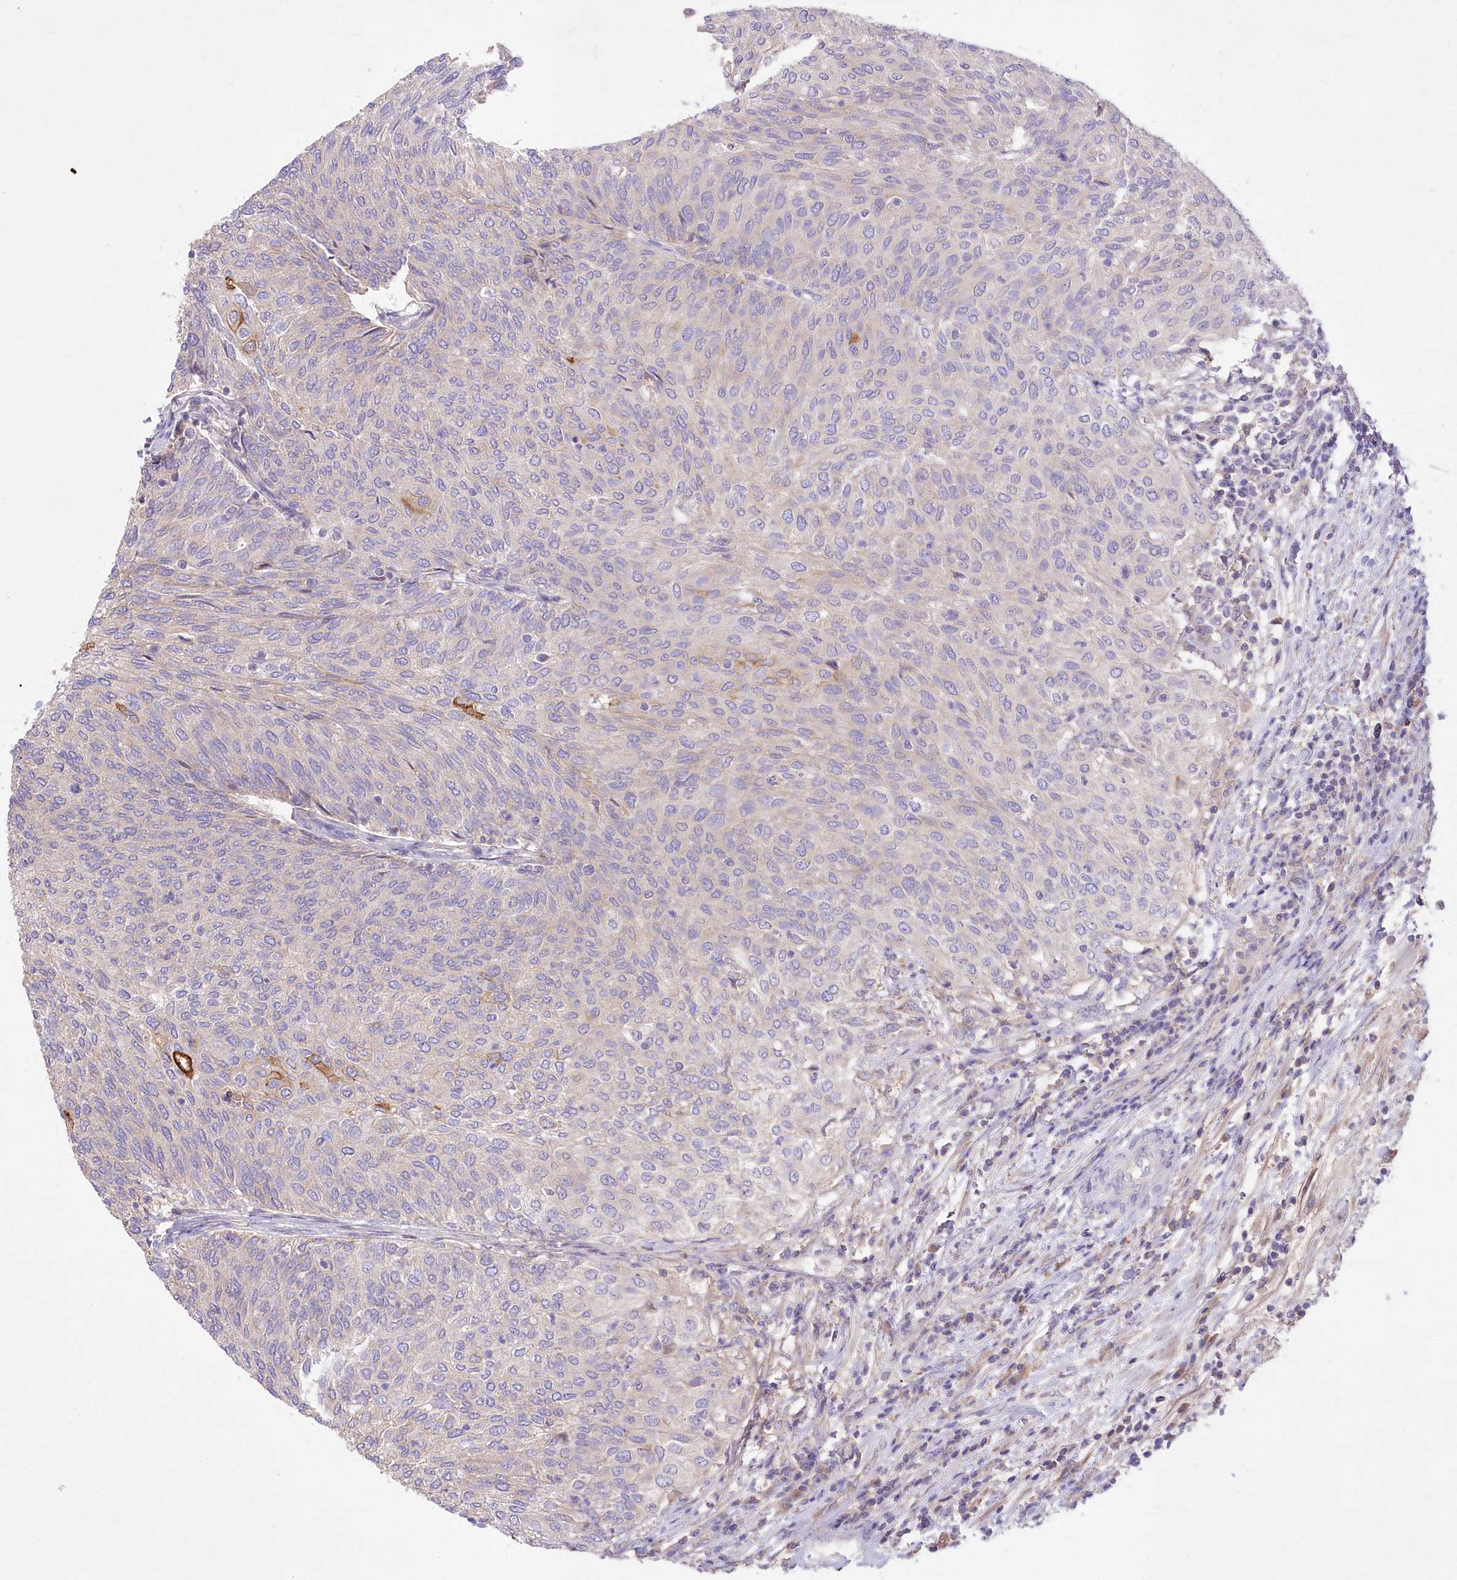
{"staining": {"intensity": "moderate", "quantity": "<25%", "location": "cytoplasmic/membranous"}, "tissue": "urothelial cancer", "cell_type": "Tumor cells", "image_type": "cancer", "snomed": [{"axis": "morphology", "description": "Urothelial carcinoma, Low grade"}, {"axis": "topography", "description": "Urinary bladder"}], "caption": "Immunohistochemical staining of urothelial carcinoma (low-grade) exhibits moderate cytoplasmic/membranous protein positivity in about <25% of tumor cells. Immunohistochemistry (ihc) stains the protein in brown and the nuclei are stained blue.", "gene": "PBLD", "patient": {"sex": "female", "age": 79}}